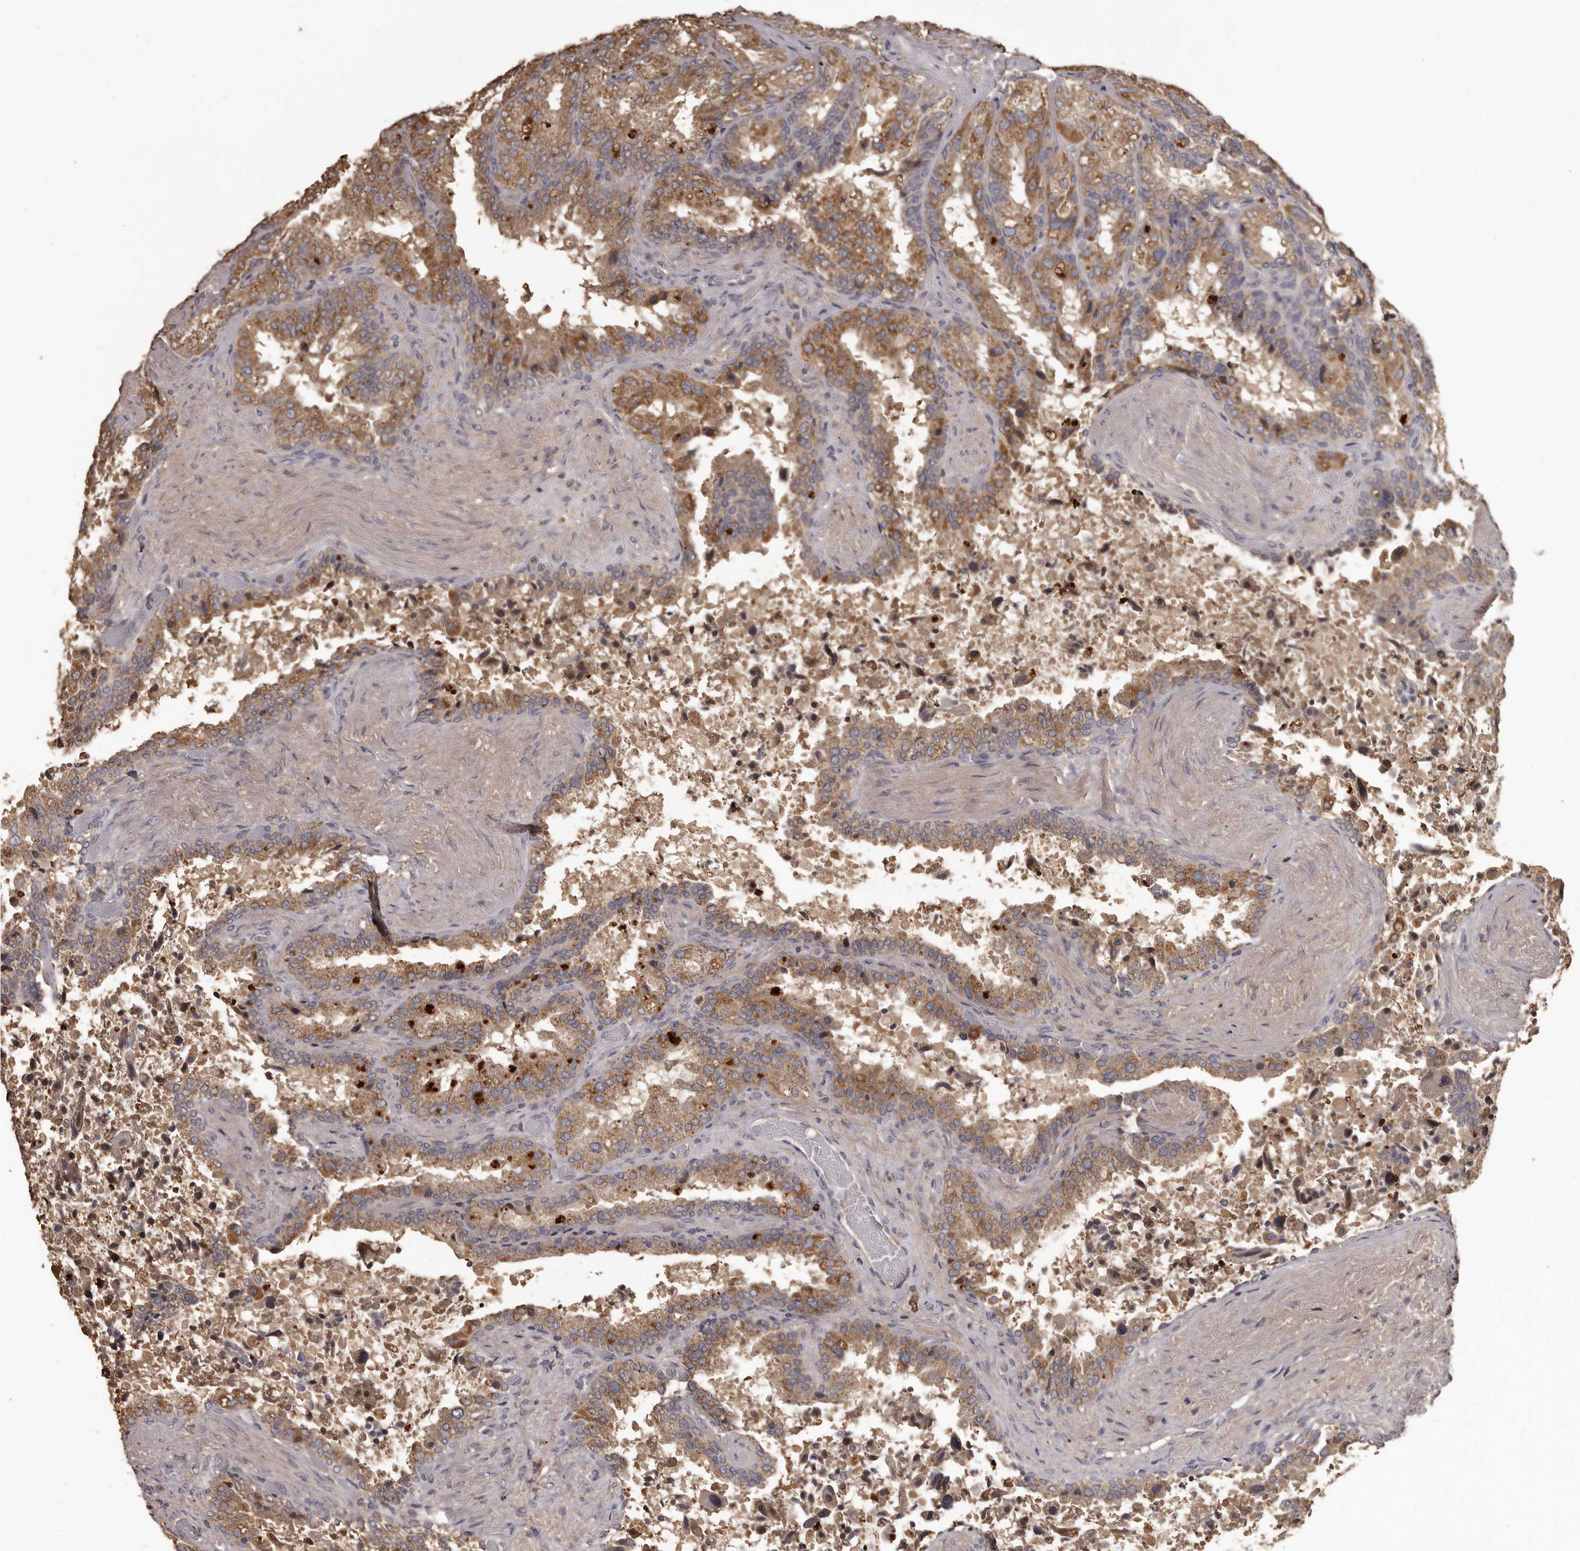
{"staining": {"intensity": "moderate", "quantity": ">75%", "location": "cytoplasmic/membranous"}, "tissue": "seminal vesicle", "cell_type": "Glandular cells", "image_type": "normal", "snomed": [{"axis": "morphology", "description": "Normal tissue, NOS"}, {"axis": "topography", "description": "Seminal veicle"}, {"axis": "topography", "description": "Peripheral nerve tissue"}], "caption": "Immunohistochemical staining of benign human seminal vesicle demonstrates medium levels of moderate cytoplasmic/membranous expression in about >75% of glandular cells. Immunohistochemistry stains the protein in brown and the nuclei are stained blue.", "gene": "MGAT5", "patient": {"sex": "male", "age": 63}}